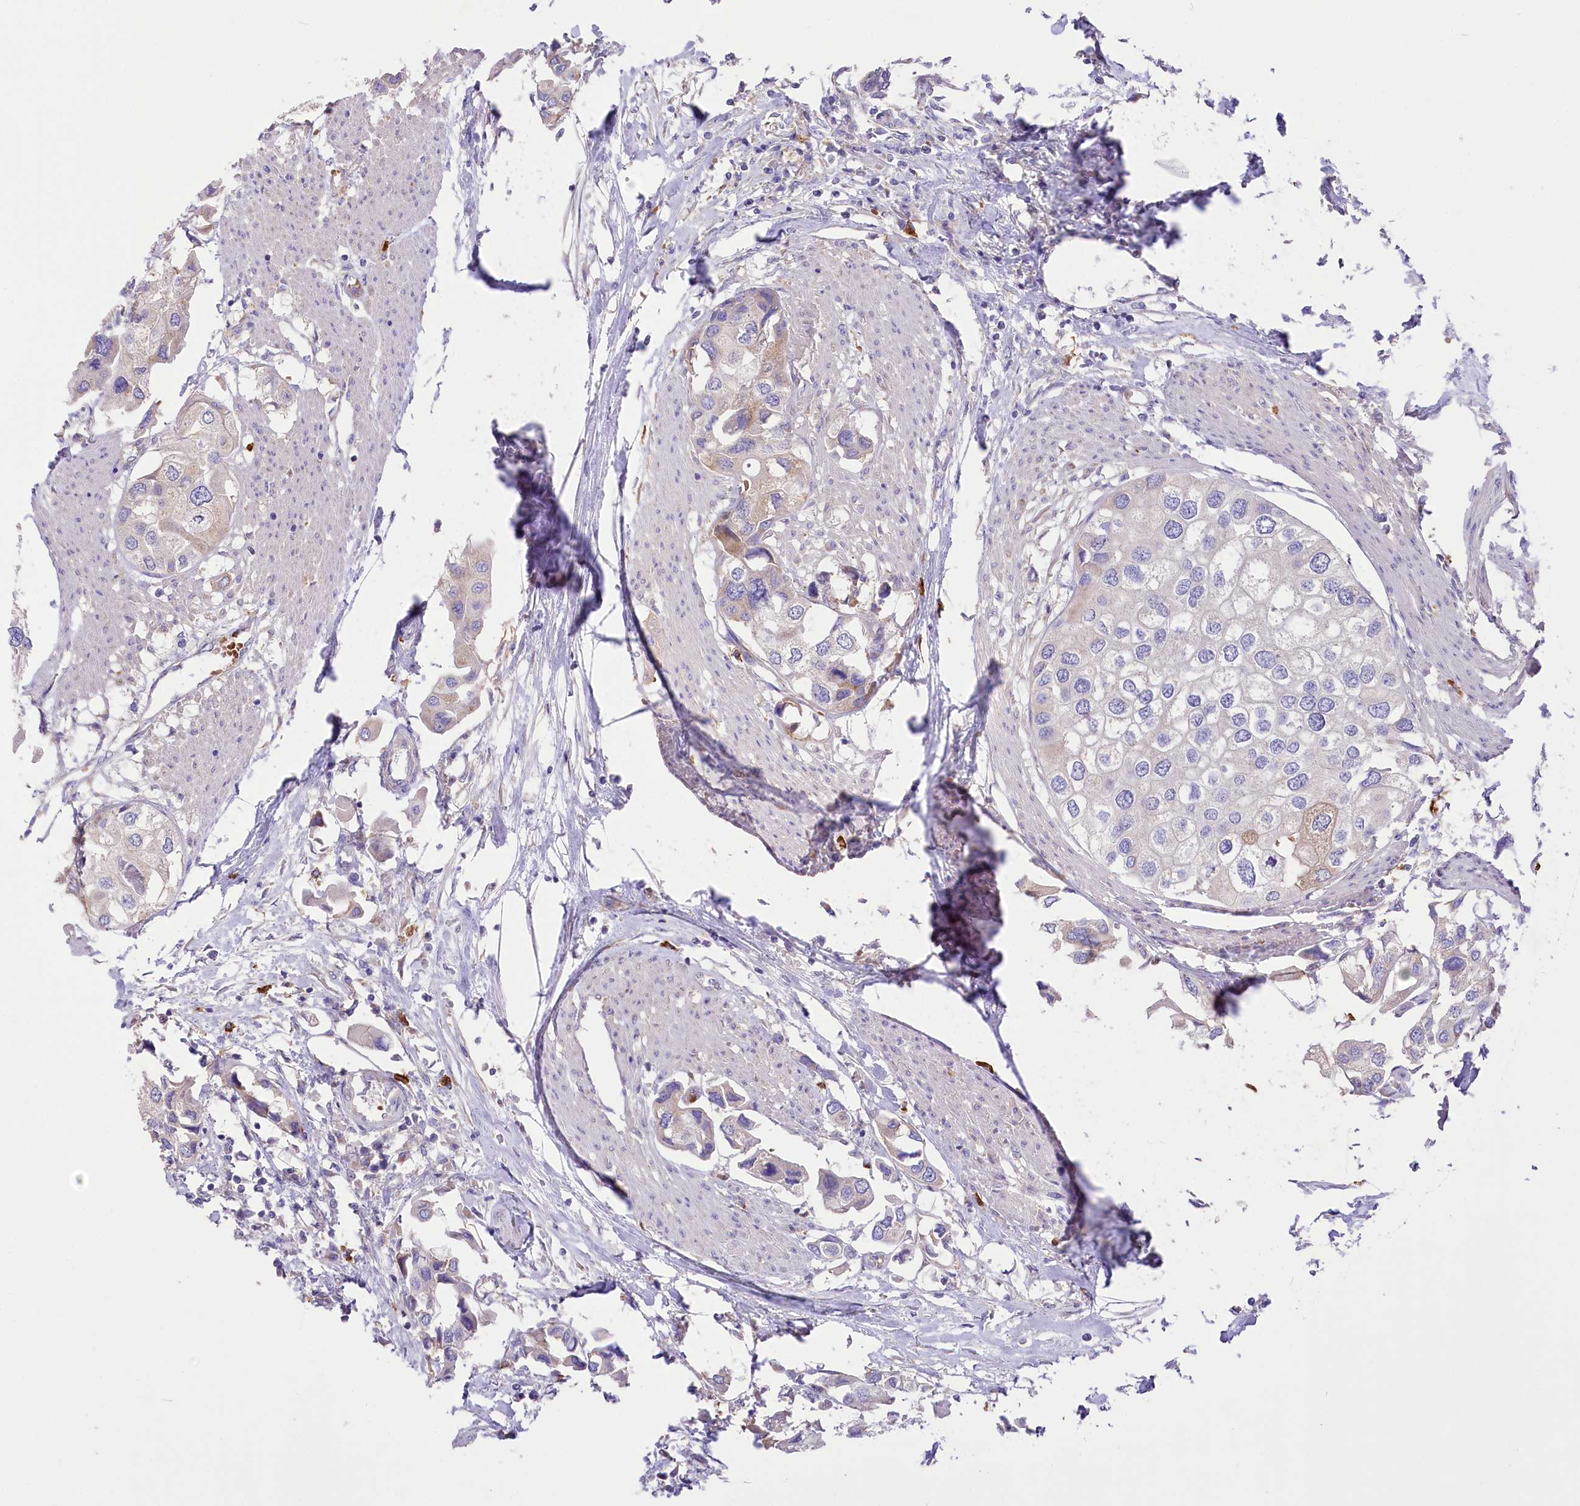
{"staining": {"intensity": "weak", "quantity": "<25%", "location": "cytoplasmic/membranous"}, "tissue": "urothelial cancer", "cell_type": "Tumor cells", "image_type": "cancer", "snomed": [{"axis": "morphology", "description": "Urothelial carcinoma, High grade"}, {"axis": "topography", "description": "Urinary bladder"}], "caption": "Urothelial cancer was stained to show a protein in brown. There is no significant expression in tumor cells.", "gene": "PRSS53", "patient": {"sex": "male", "age": 64}}